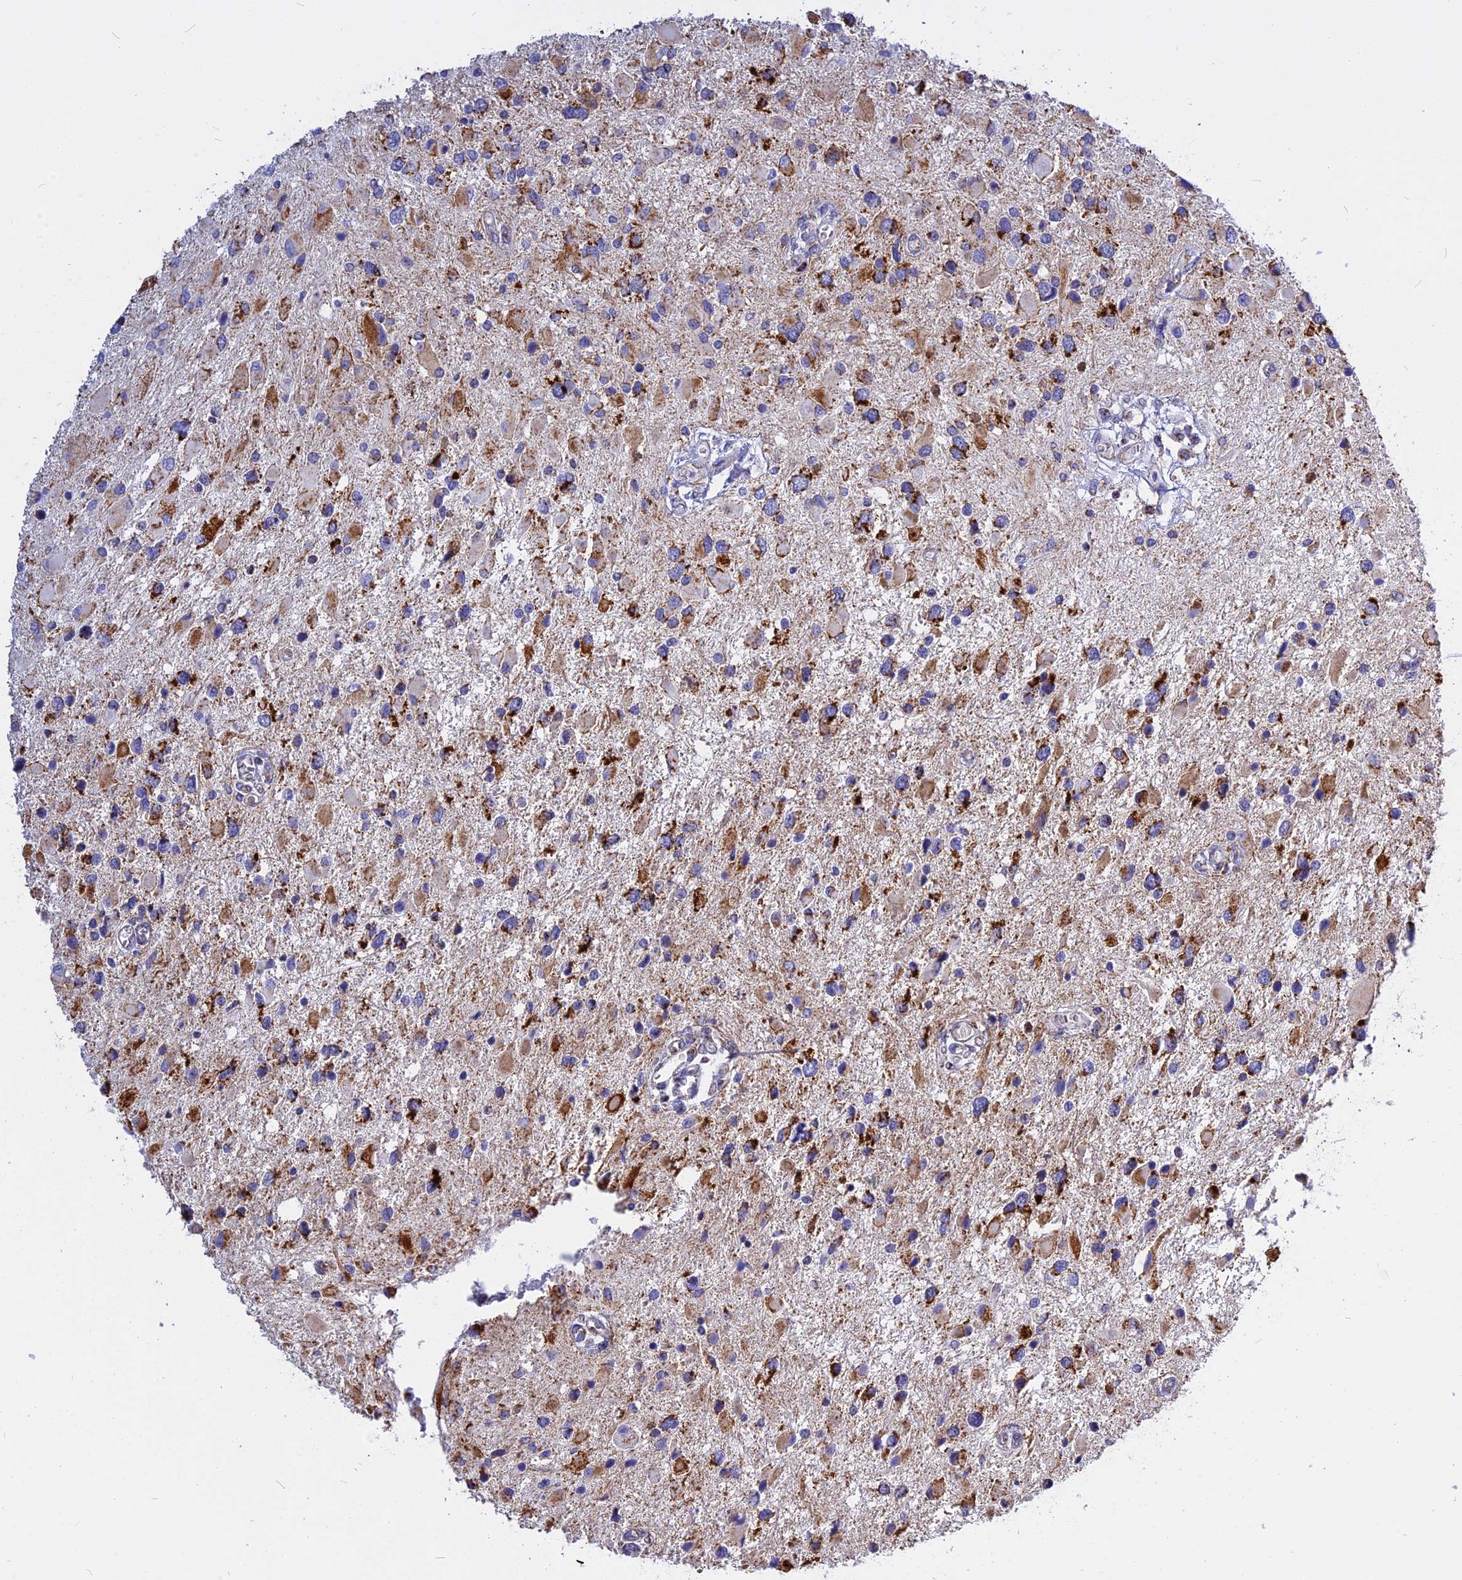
{"staining": {"intensity": "strong", "quantity": "25%-75%", "location": "cytoplasmic/membranous"}, "tissue": "glioma", "cell_type": "Tumor cells", "image_type": "cancer", "snomed": [{"axis": "morphology", "description": "Glioma, malignant, High grade"}, {"axis": "topography", "description": "Brain"}], "caption": "Glioma stained for a protein shows strong cytoplasmic/membranous positivity in tumor cells.", "gene": "VDAC2", "patient": {"sex": "male", "age": 53}}